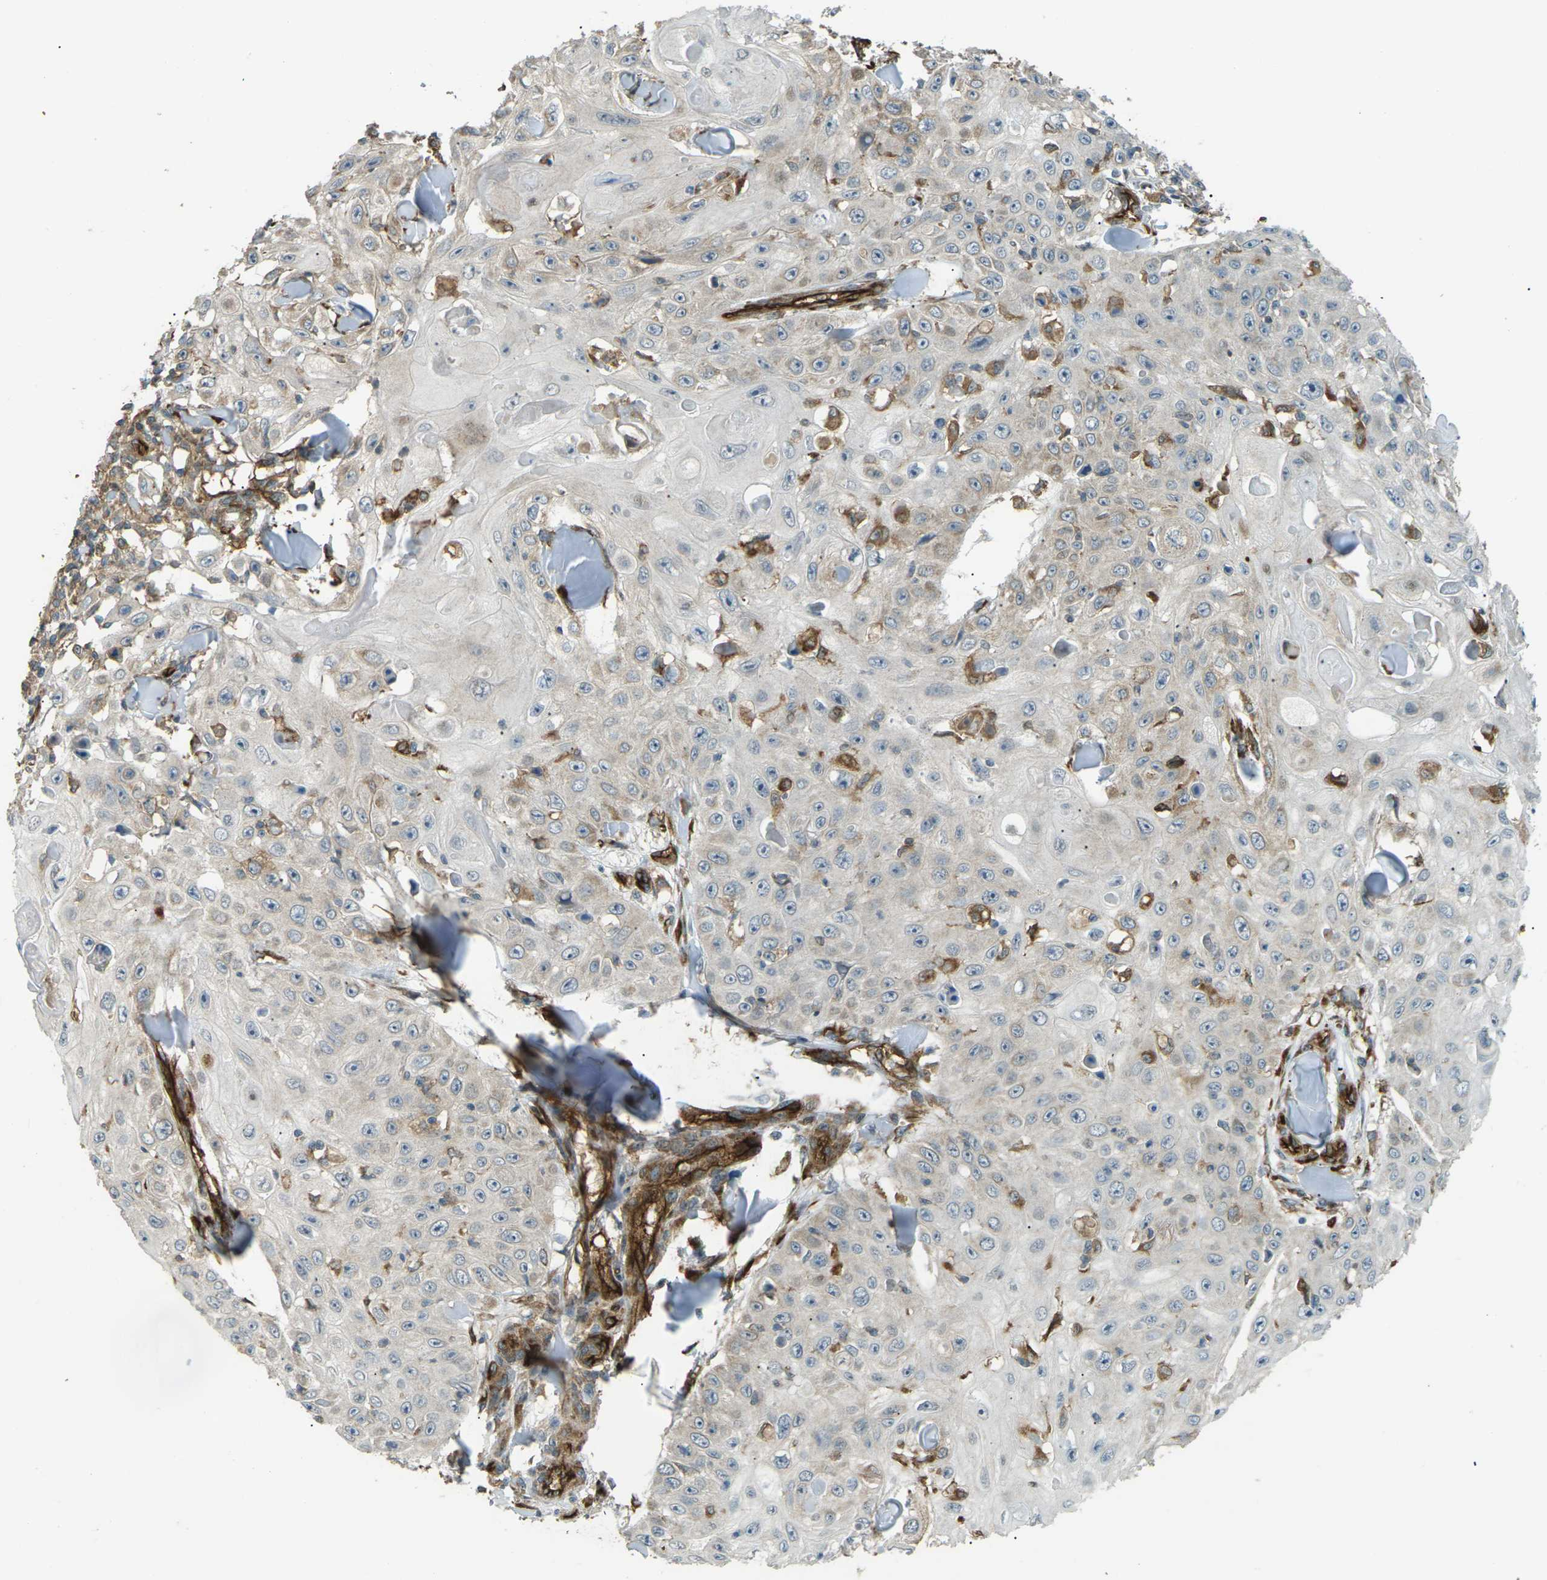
{"staining": {"intensity": "moderate", "quantity": "<25%", "location": "cytoplasmic/membranous"}, "tissue": "skin cancer", "cell_type": "Tumor cells", "image_type": "cancer", "snomed": [{"axis": "morphology", "description": "Squamous cell carcinoma, NOS"}, {"axis": "topography", "description": "Skin"}], "caption": "The photomicrograph reveals staining of skin cancer, revealing moderate cytoplasmic/membranous protein positivity (brown color) within tumor cells.", "gene": "S1PR1", "patient": {"sex": "male", "age": 86}}